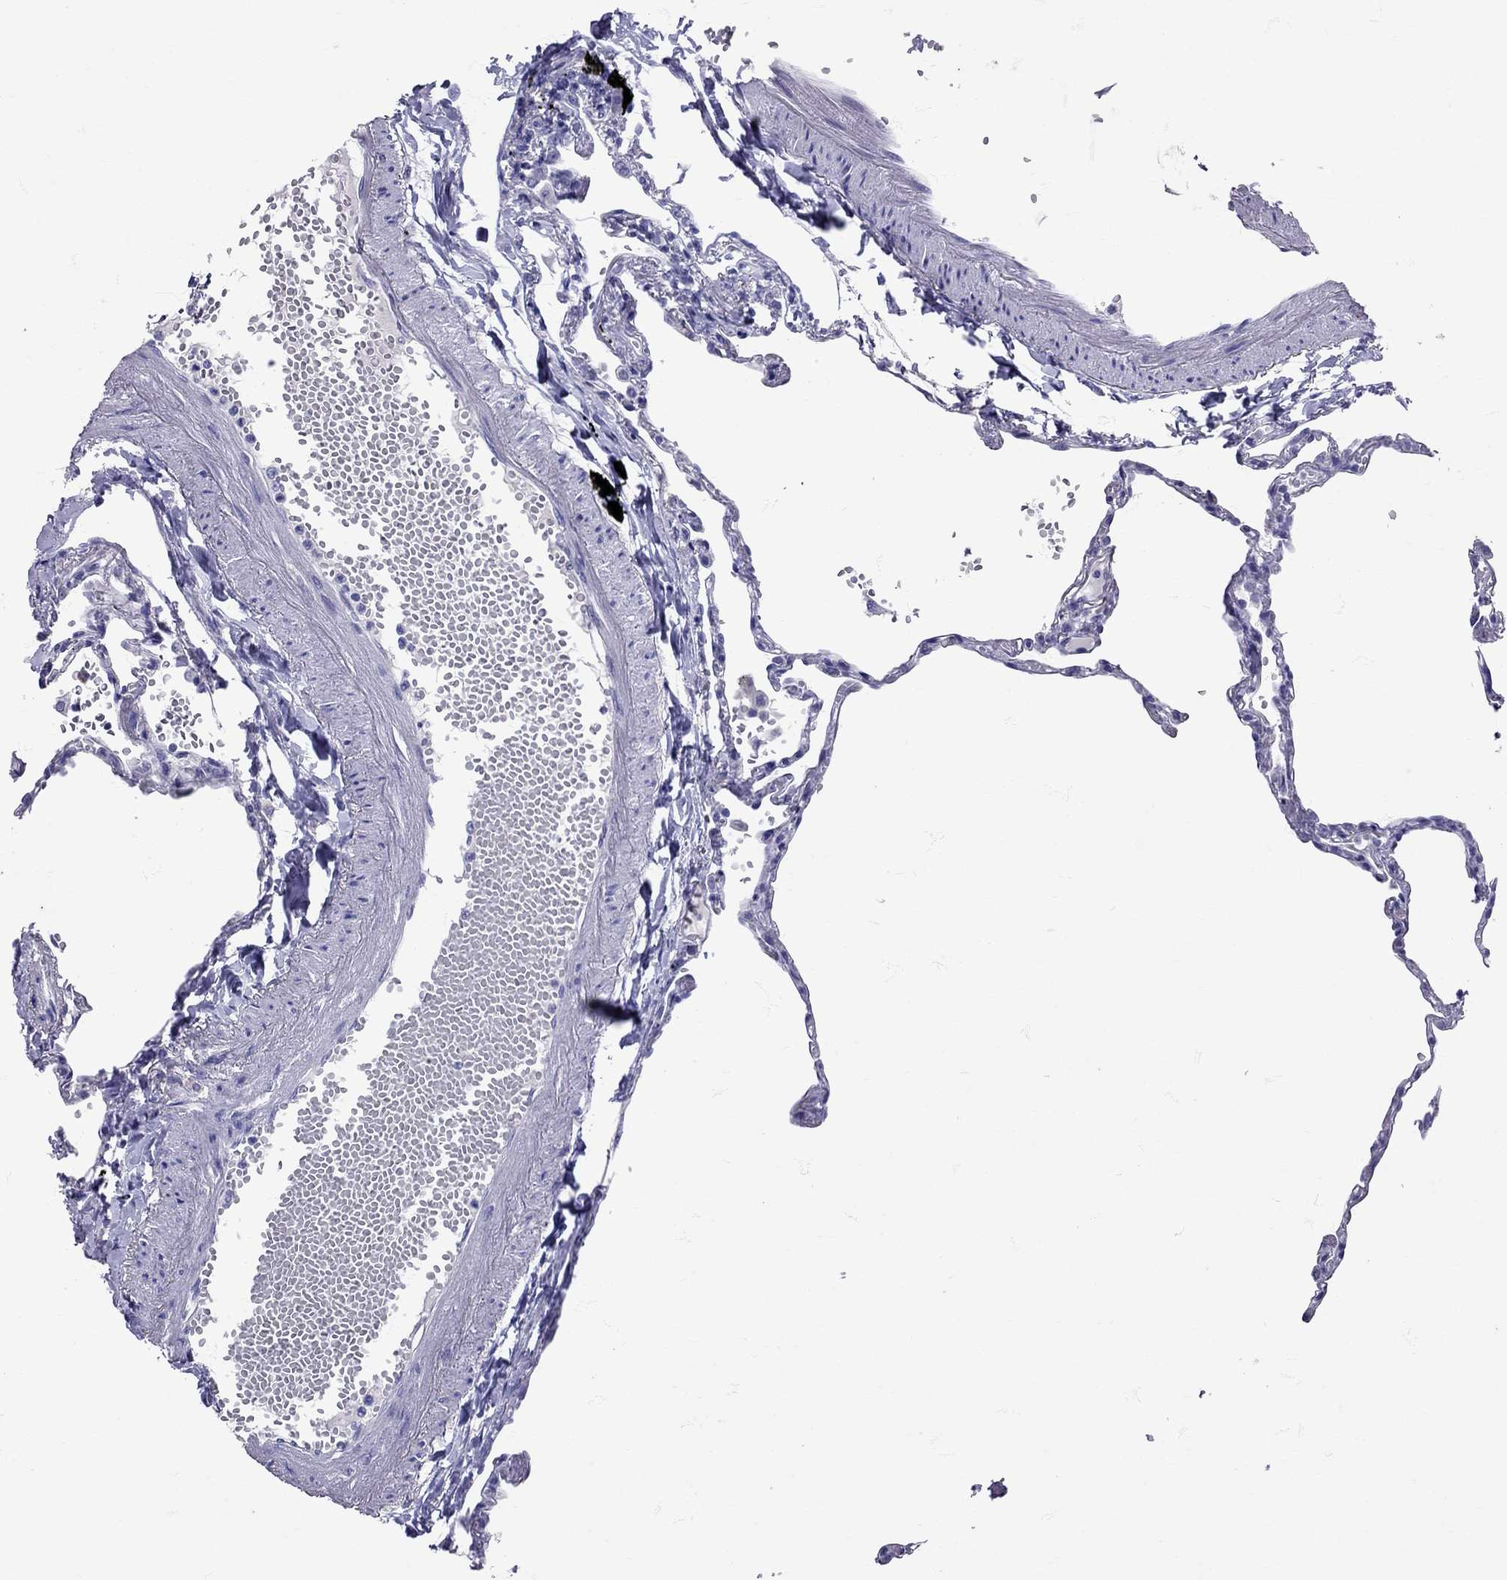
{"staining": {"intensity": "negative", "quantity": "none", "location": "none"}, "tissue": "lung", "cell_type": "Alveolar cells", "image_type": "normal", "snomed": [{"axis": "morphology", "description": "Normal tissue, NOS"}, {"axis": "topography", "description": "Lung"}], "caption": "Immunohistochemistry photomicrograph of unremarkable lung: lung stained with DAB shows no significant protein expression in alveolar cells.", "gene": "AVP", "patient": {"sex": "male", "age": 78}}